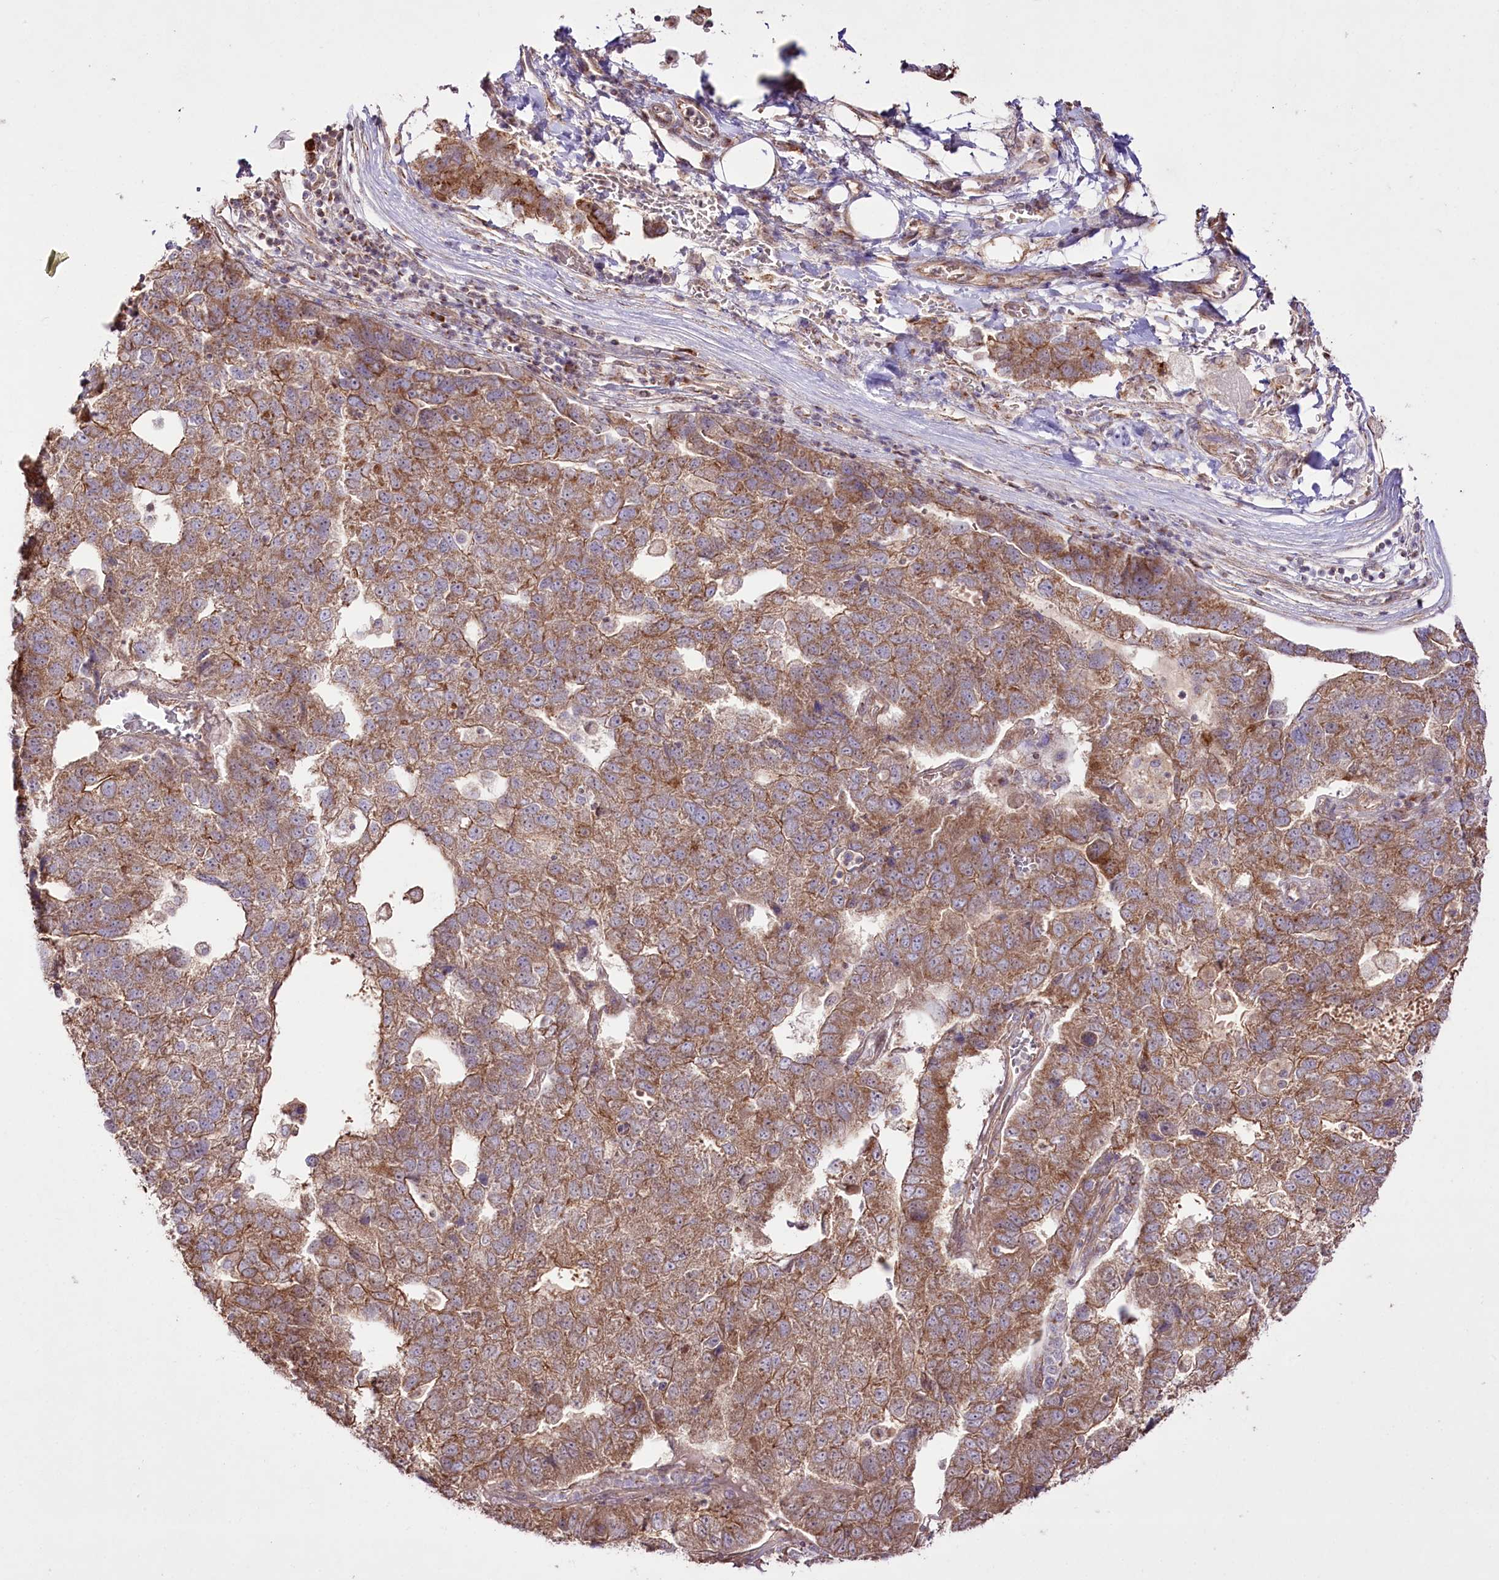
{"staining": {"intensity": "moderate", "quantity": ">75%", "location": "cytoplasmic/membranous"}, "tissue": "pancreatic cancer", "cell_type": "Tumor cells", "image_type": "cancer", "snomed": [{"axis": "morphology", "description": "Adenocarcinoma, NOS"}, {"axis": "topography", "description": "Pancreas"}], "caption": "An image showing moderate cytoplasmic/membranous positivity in approximately >75% of tumor cells in pancreatic cancer, as visualized by brown immunohistochemical staining.", "gene": "REXO2", "patient": {"sex": "female", "age": 61}}